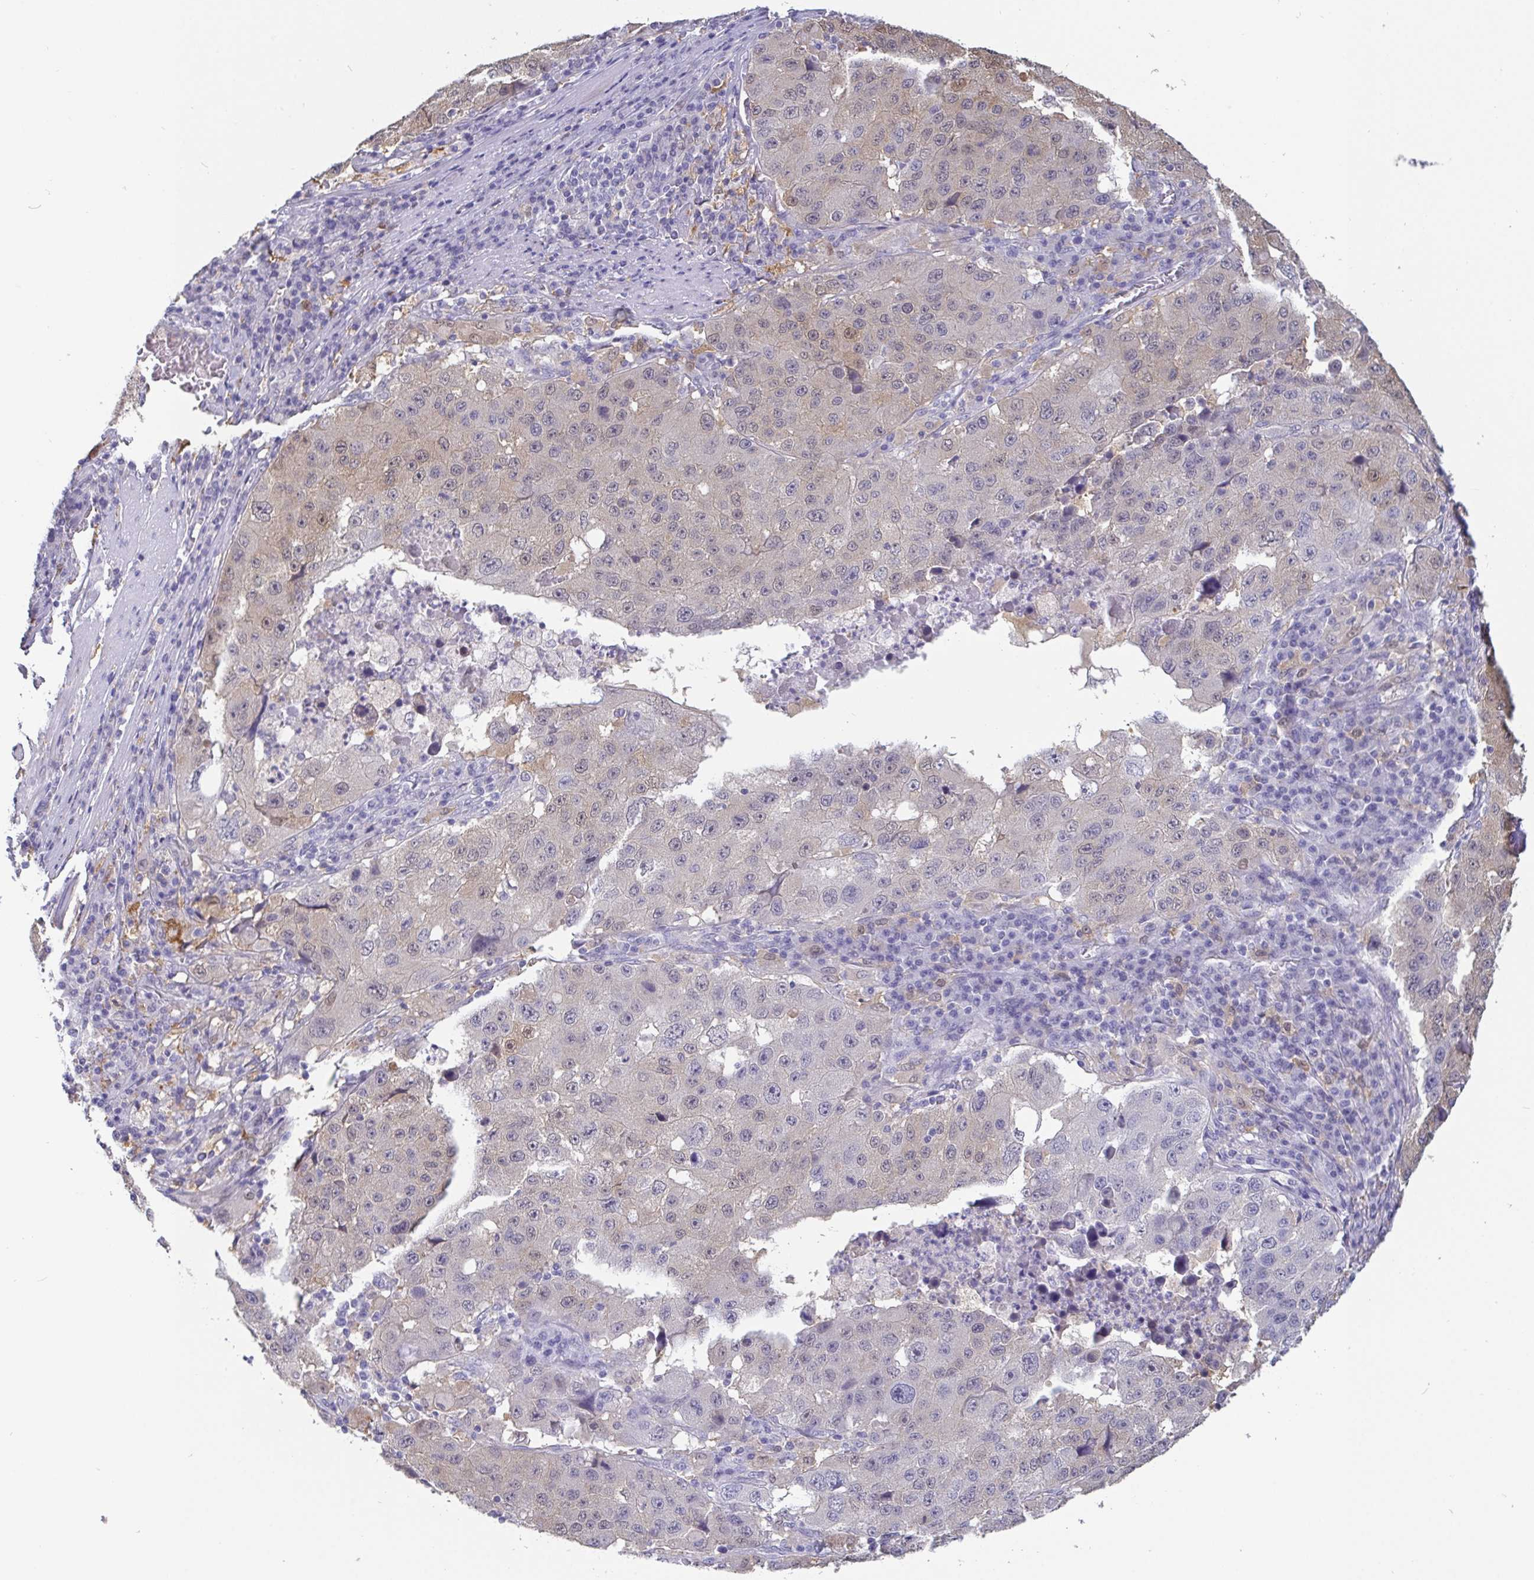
{"staining": {"intensity": "negative", "quantity": "none", "location": "none"}, "tissue": "stomach cancer", "cell_type": "Tumor cells", "image_type": "cancer", "snomed": [{"axis": "morphology", "description": "Adenocarcinoma, NOS"}, {"axis": "topography", "description": "Stomach"}], "caption": "Immunohistochemistry micrograph of neoplastic tissue: stomach cancer stained with DAB (3,3'-diaminobenzidine) reveals no significant protein staining in tumor cells. (DAB immunohistochemistry (IHC) with hematoxylin counter stain).", "gene": "IDH1", "patient": {"sex": "male", "age": 71}}